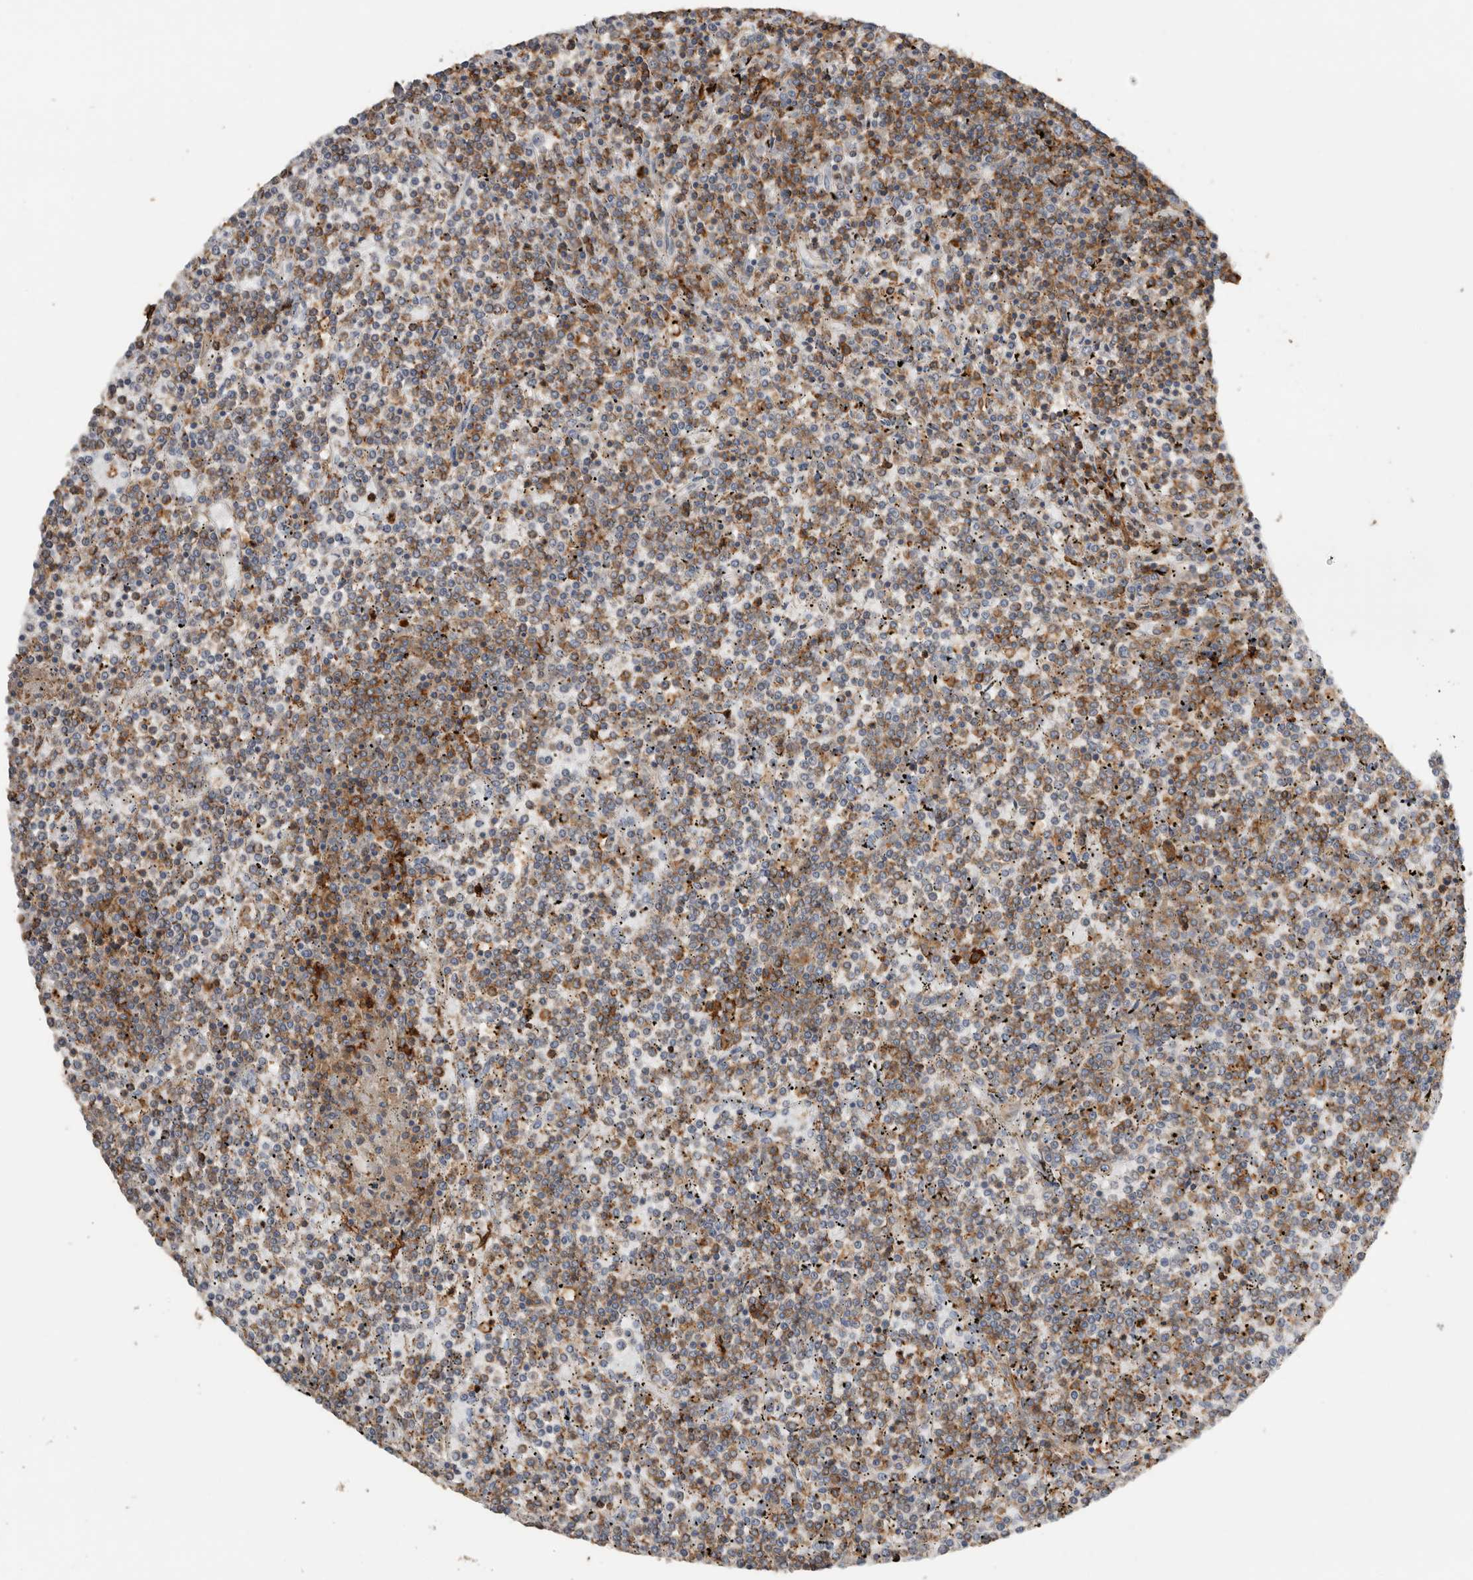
{"staining": {"intensity": "strong", "quantity": "25%-75%", "location": "cytoplasmic/membranous"}, "tissue": "lymphoma", "cell_type": "Tumor cells", "image_type": "cancer", "snomed": [{"axis": "morphology", "description": "Malignant lymphoma, non-Hodgkin's type, Low grade"}, {"axis": "topography", "description": "Spleen"}], "caption": "IHC of human lymphoma demonstrates high levels of strong cytoplasmic/membranous positivity in about 25%-75% of tumor cells.", "gene": "GPER1", "patient": {"sex": "female", "age": 19}}